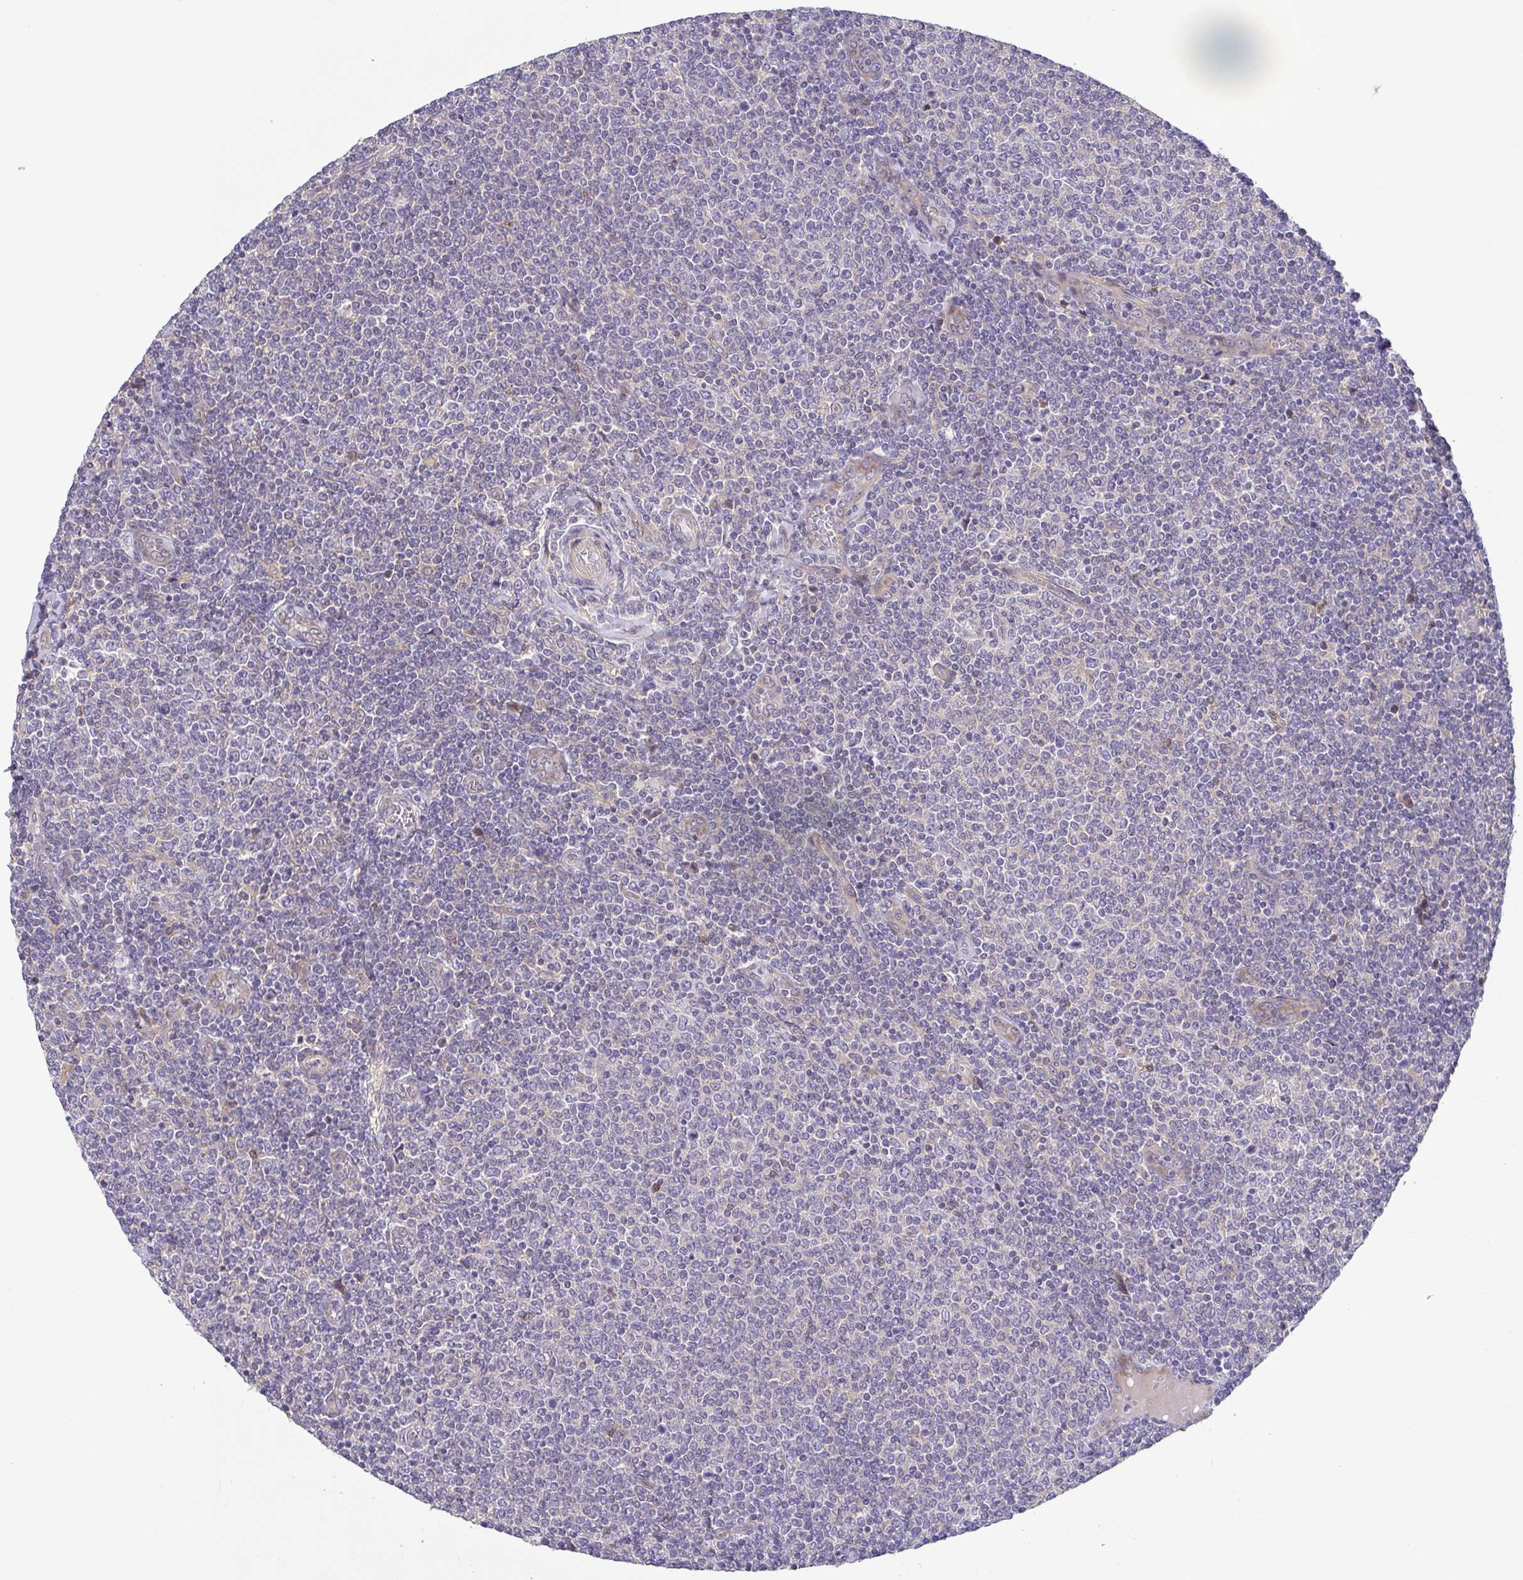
{"staining": {"intensity": "negative", "quantity": "none", "location": "none"}, "tissue": "lymphoma", "cell_type": "Tumor cells", "image_type": "cancer", "snomed": [{"axis": "morphology", "description": "Malignant lymphoma, non-Hodgkin's type, Low grade"}, {"axis": "topography", "description": "Lymph node"}], "caption": "This histopathology image is of lymphoma stained with immunohistochemistry to label a protein in brown with the nuclei are counter-stained blue. There is no expression in tumor cells.", "gene": "LMF2", "patient": {"sex": "male", "age": 52}}